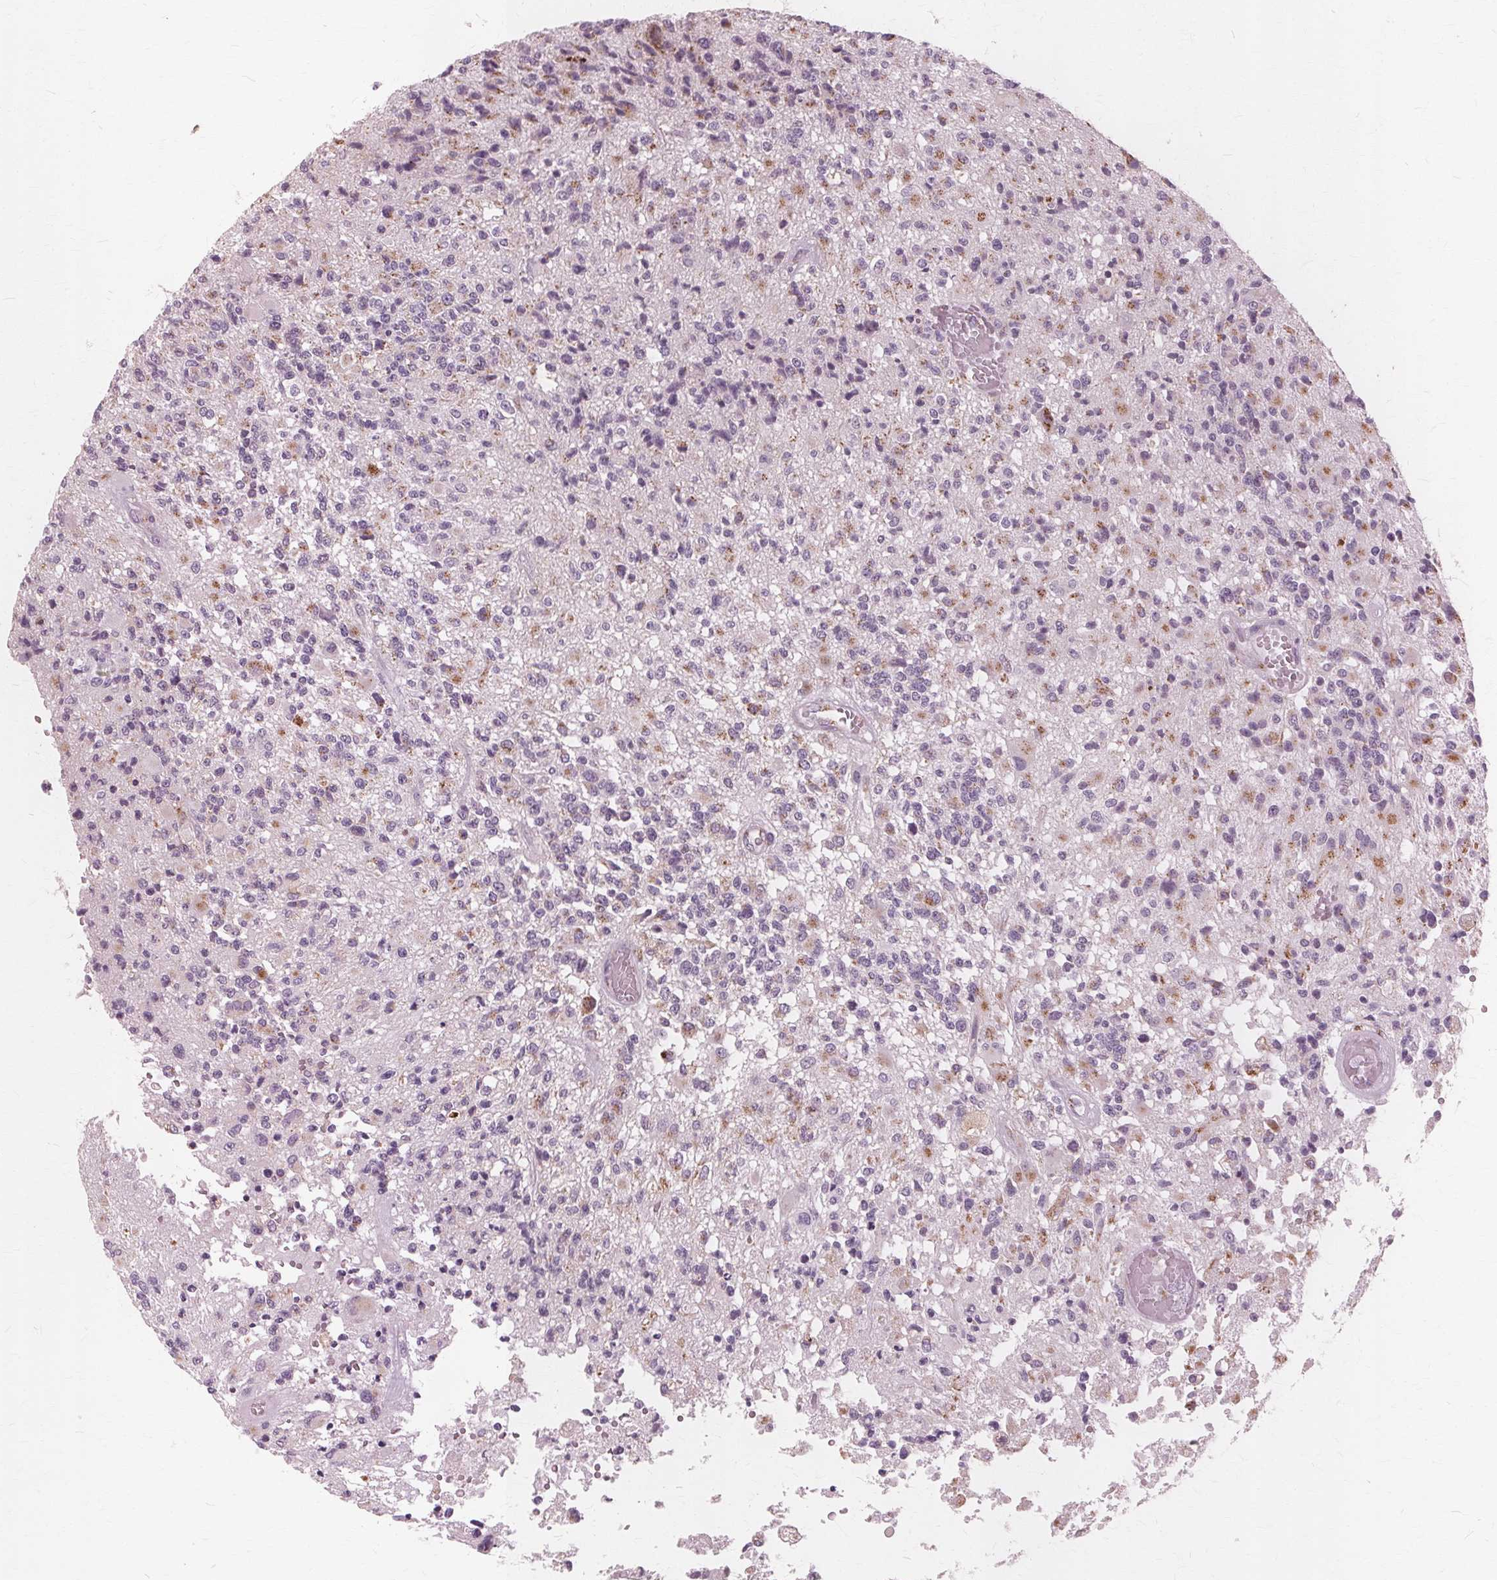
{"staining": {"intensity": "moderate", "quantity": "<25%", "location": "cytoplasmic/membranous"}, "tissue": "glioma", "cell_type": "Tumor cells", "image_type": "cancer", "snomed": [{"axis": "morphology", "description": "Glioma, malignant, High grade"}, {"axis": "topography", "description": "Brain"}], "caption": "DAB (3,3'-diaminobenzidine) immunohistochemical staining of glioma demonstrates moderate cytoplasmic/membranous protein staining in about <25% of tumor cells.", "gene": "DNASE2", "patient": {"sex": "female", "age": 63}}